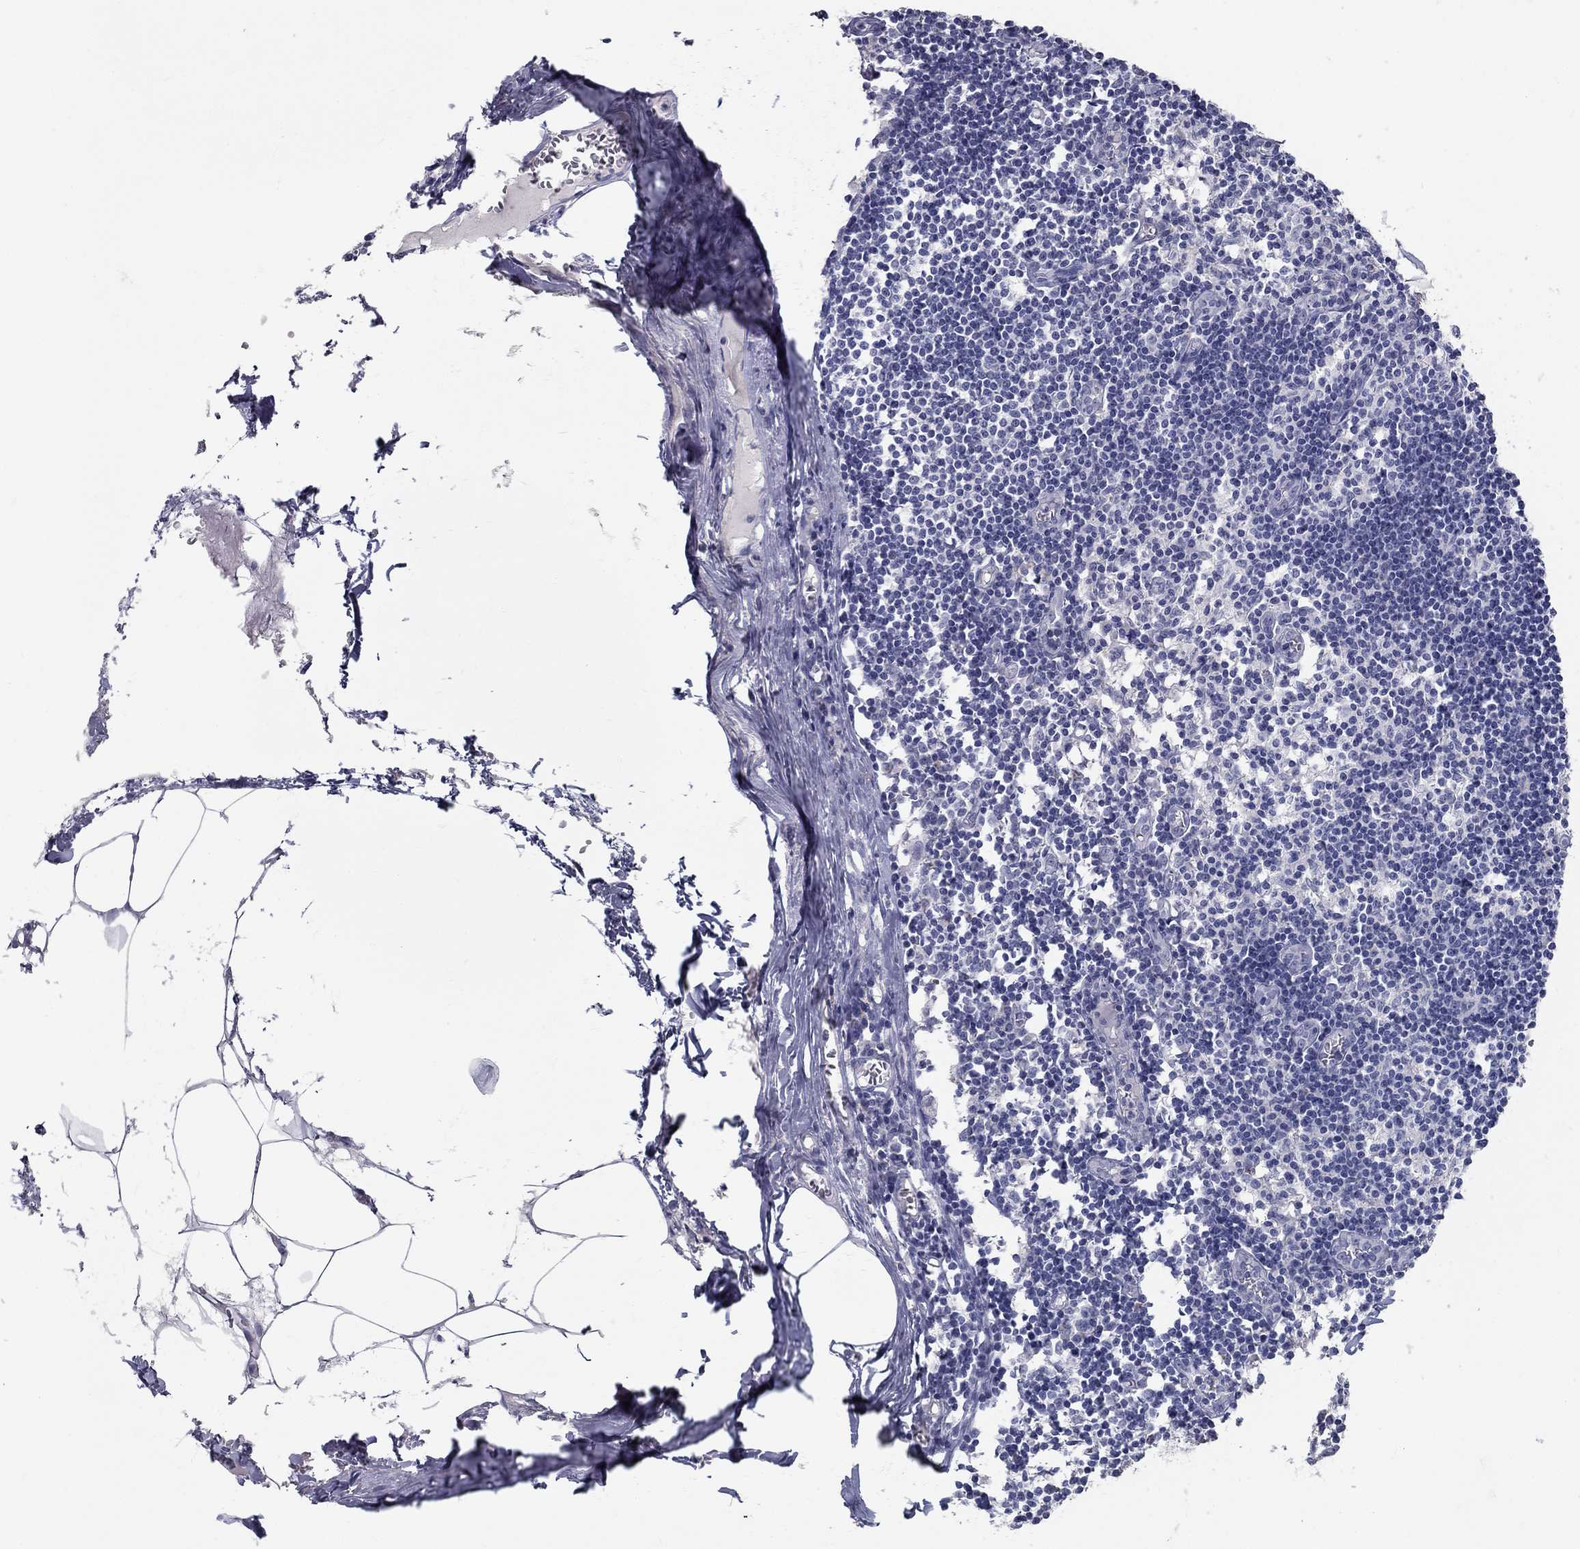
{"staining": {"intensity": "negative", "quantity": "none", "location": "none"}, "tissue": "lymph node", "cell_type": "Germinal center cells", "image_type": "normal", "snomed": [{"axis": "morphology", "description": "Normal tissue, NOS"}, {"axis": "topography", "description": "Lymph node"}], "caption": "Germinal center cells are negative for brown protein staining in normal lymph node. (Stains: DAB immunohistochemistry (IHC) with hematoxylin counter stain, Microscopy: brightfield microscopy at high magnification).", "gene": "TP53TG5", "patient": {"sex": "male", "age": 59}}